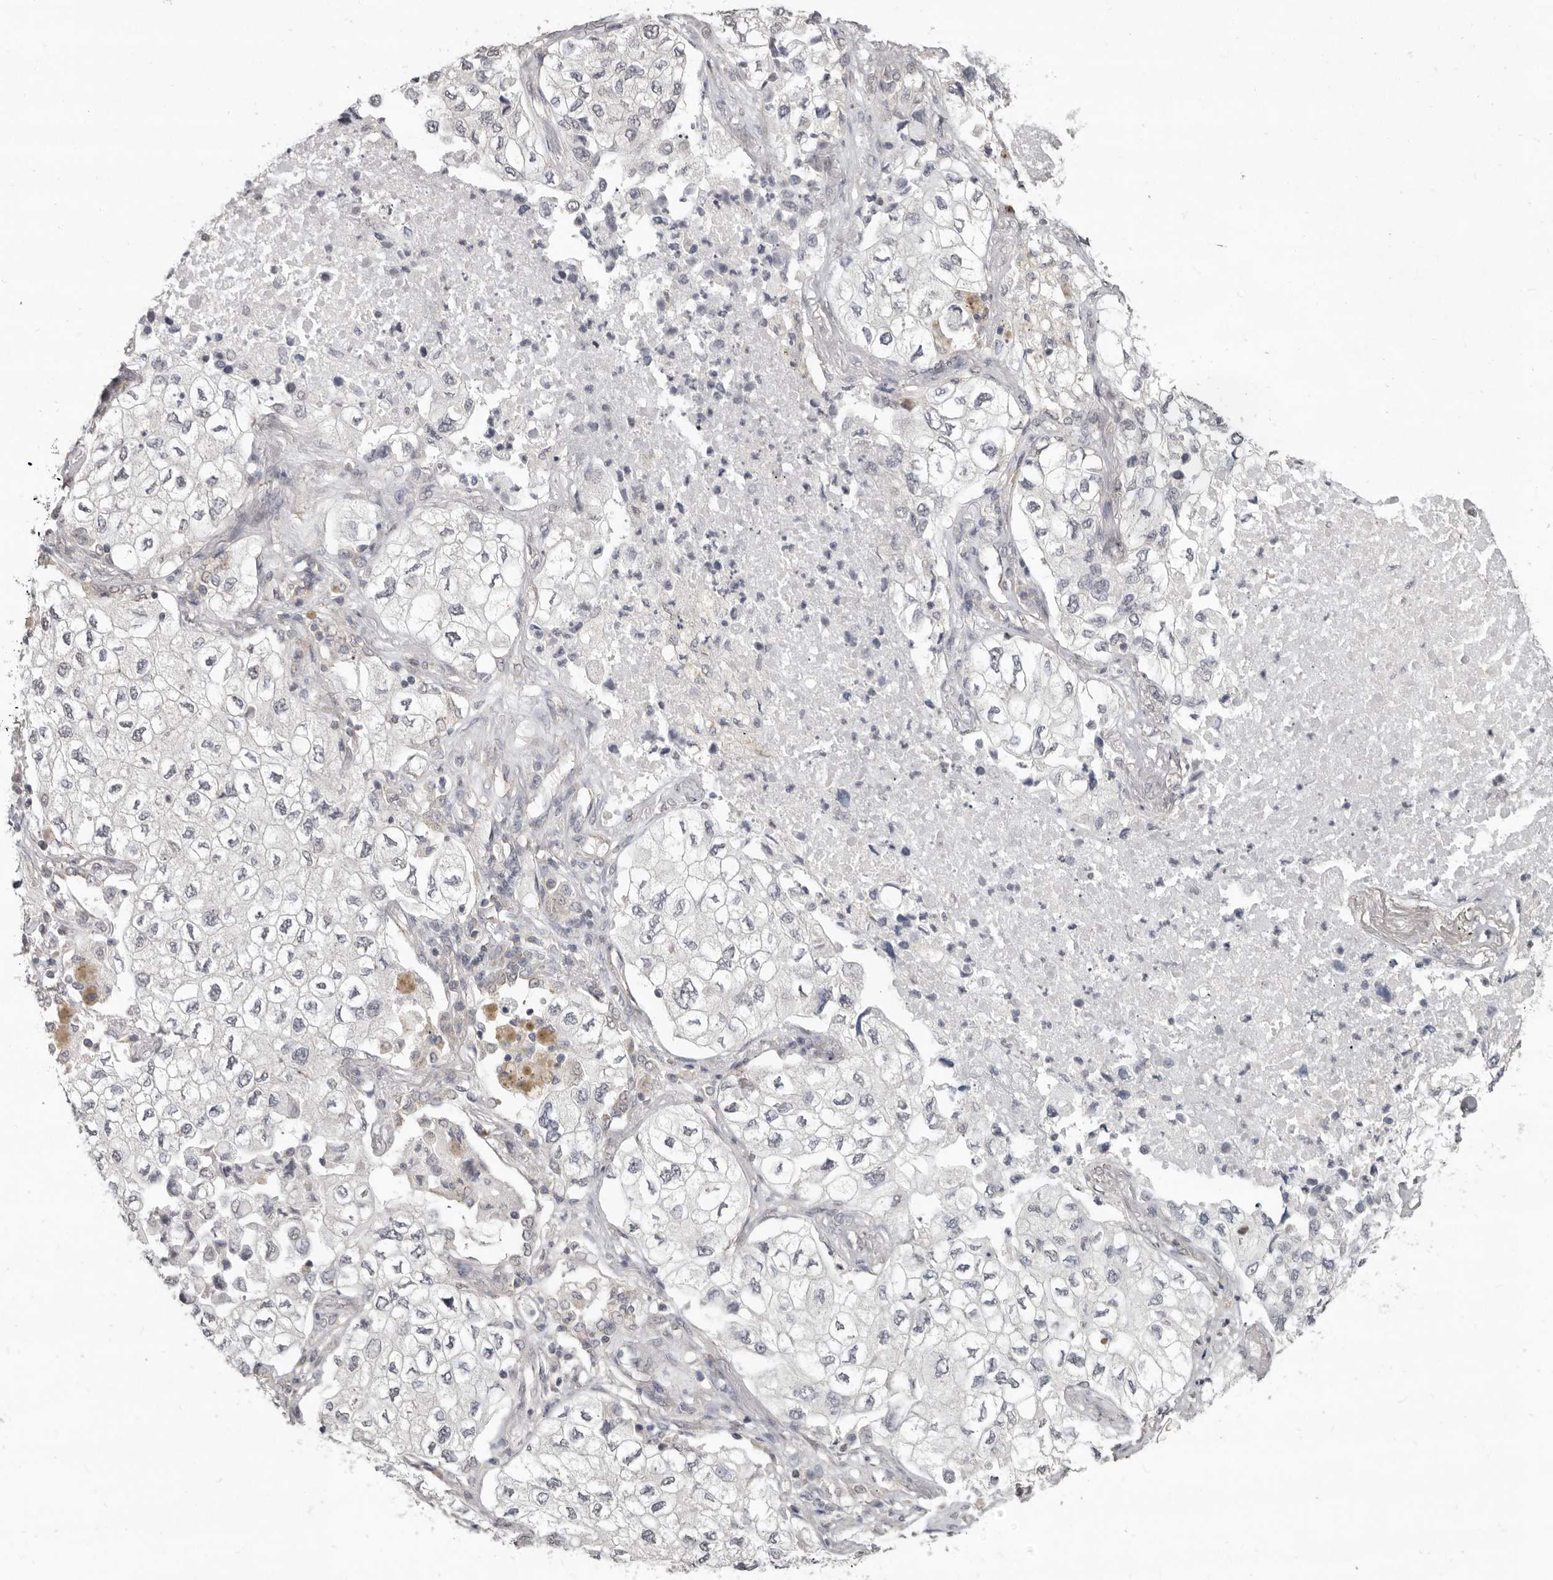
{"staining": {"intensity": "negative", "quantity": "none", "location": "none"}, "tissue": "lung cancer", "cell_type": "Tumor cells", "image_type": "cancer", "snomed": [{"axis": "morphology", "description": "Adenocarcinoma, NOS"}, {"axis": "topography", "description": "Lung"}], "caption": "Protein analysis of adenocarcinoma (lung) displays no significant staining in tumor cells. (Brightfield microscopy of DAB IHC at high magnification).", "gene": "LINGO2", "patient": {"sex": "male", "age": 63}}